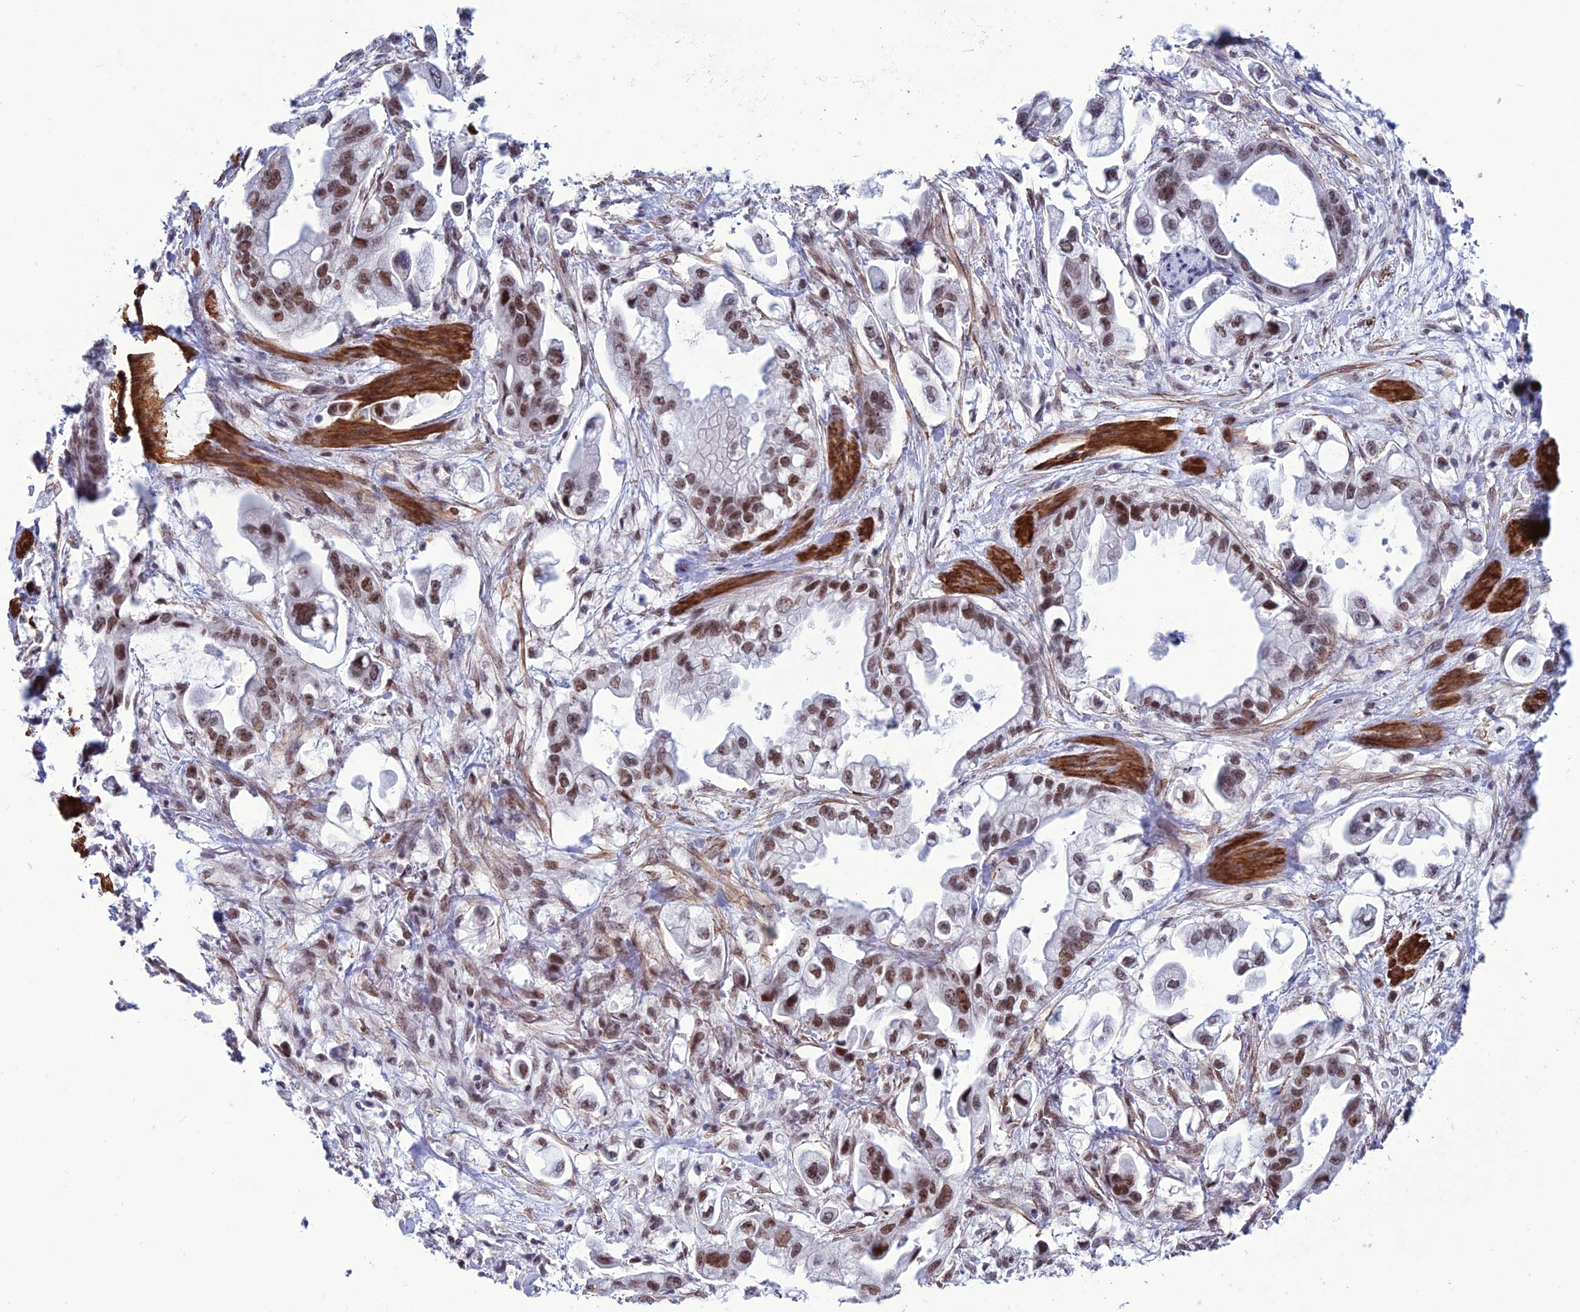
{"staining": {"intensity": "moderate", "quantity": ">75%", "location": "nuclear"}, "tissue": "stomach cancer", "cell_type": "Tumor cells", "image_type": "cancer", "snomed": [{"axis": "morphology", "description": "Adenocarcinoma, NOS"}, {"axis": "topography", "description": "Stomach"}], "caption": "Stomach cancer stained for a protein reveals moderate nuclear positivity in tumor cells.", "gene": "U2AF1", "patient": {"sex": "male", "age": 62}}